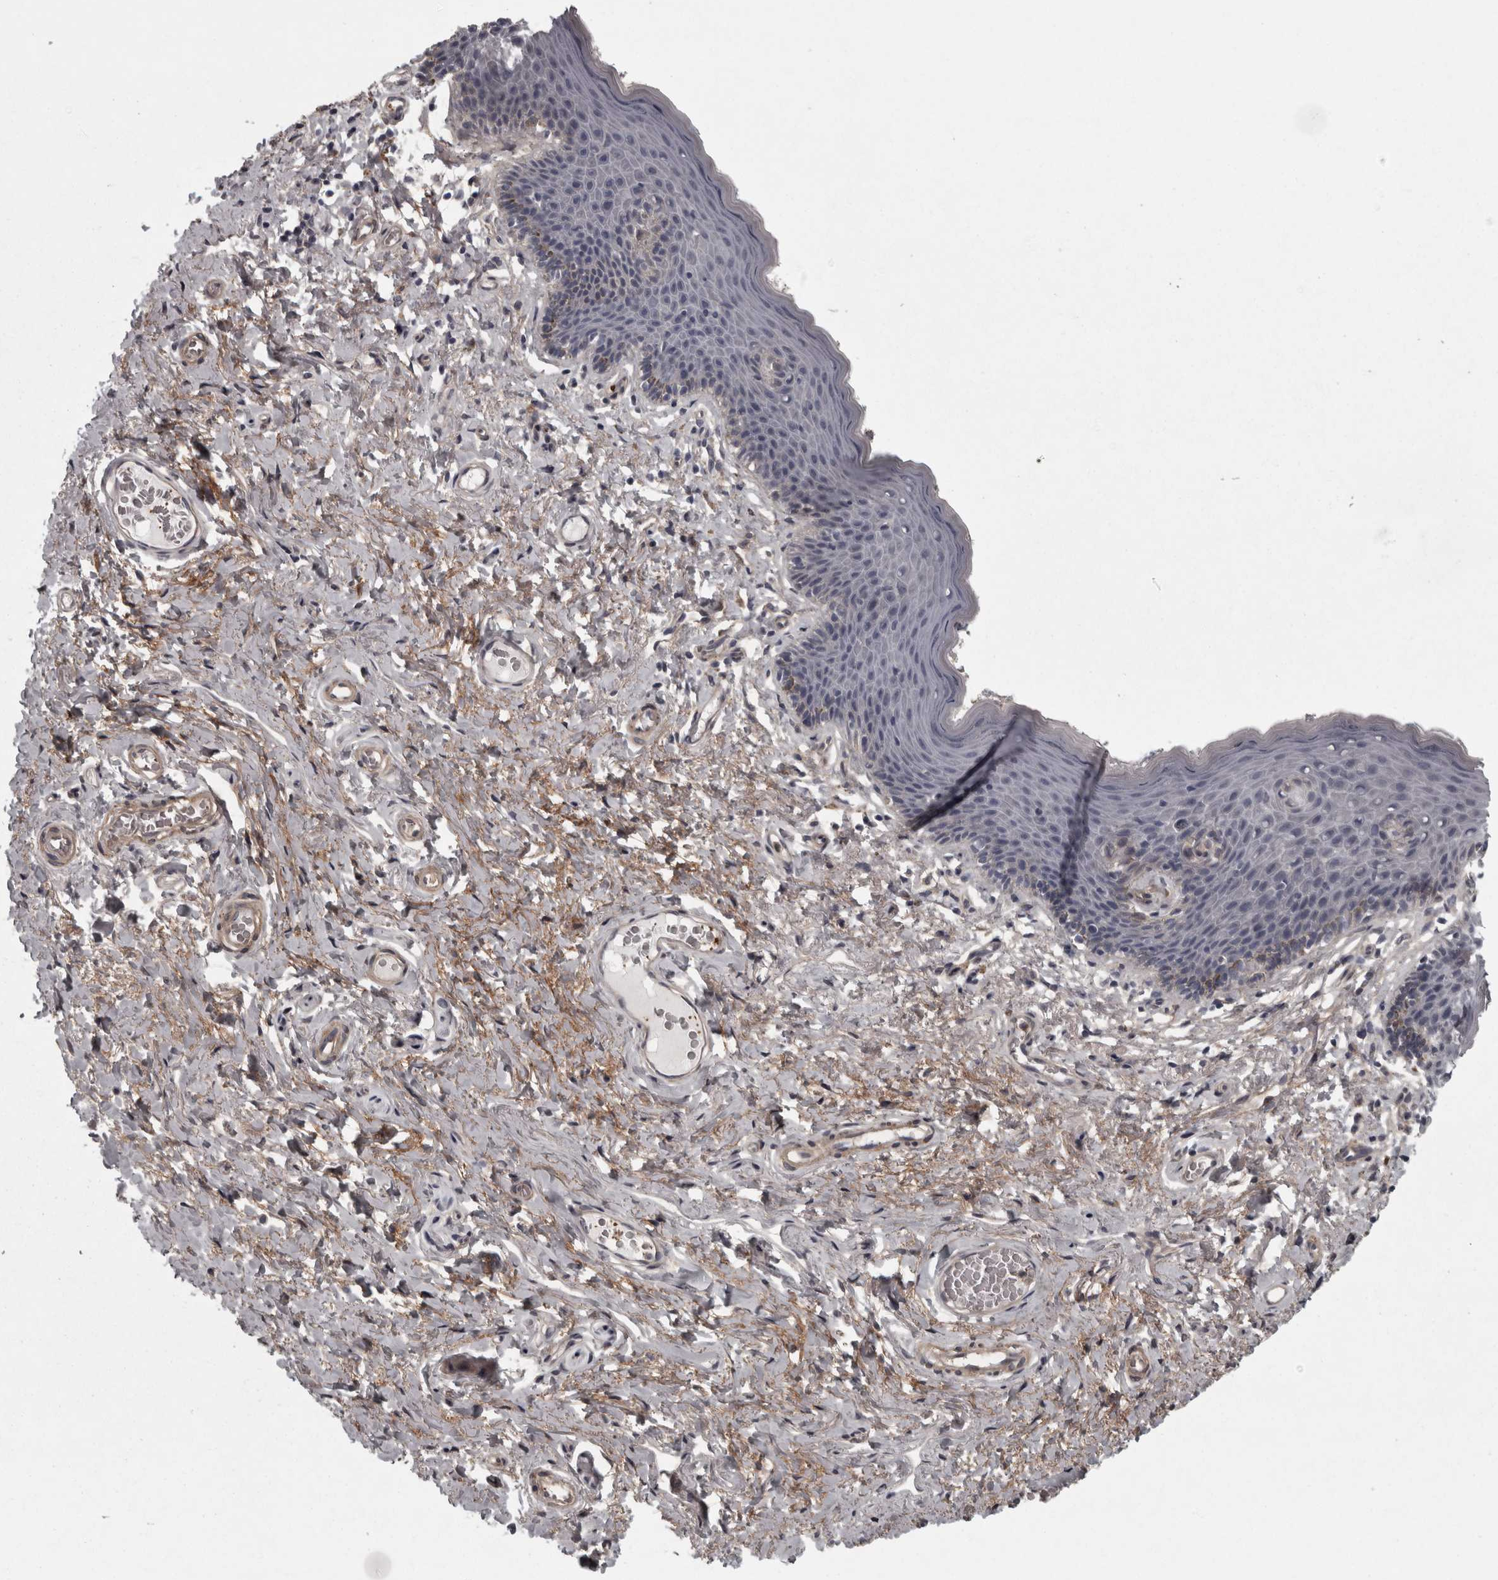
{"staining": {"intensity": "weak", "quantity": "<25%", "location": "cytoplasmic/membranous"}, "tissue": "skin", "cell_type": "Epidermal cells", "image_type": "normal", "snomed": [{"axis": "morphology", "description": "Normal tissue, NOS"}, {"axis": "topography", "description": "Vulva"}], "caption": "This is a image of immunohistochemistry (IHC) staining of unremarkable skin, which shows no expression in epidermal cells.", "gene": "RSU1", "patient": {"sex": "female", "age": 66}}